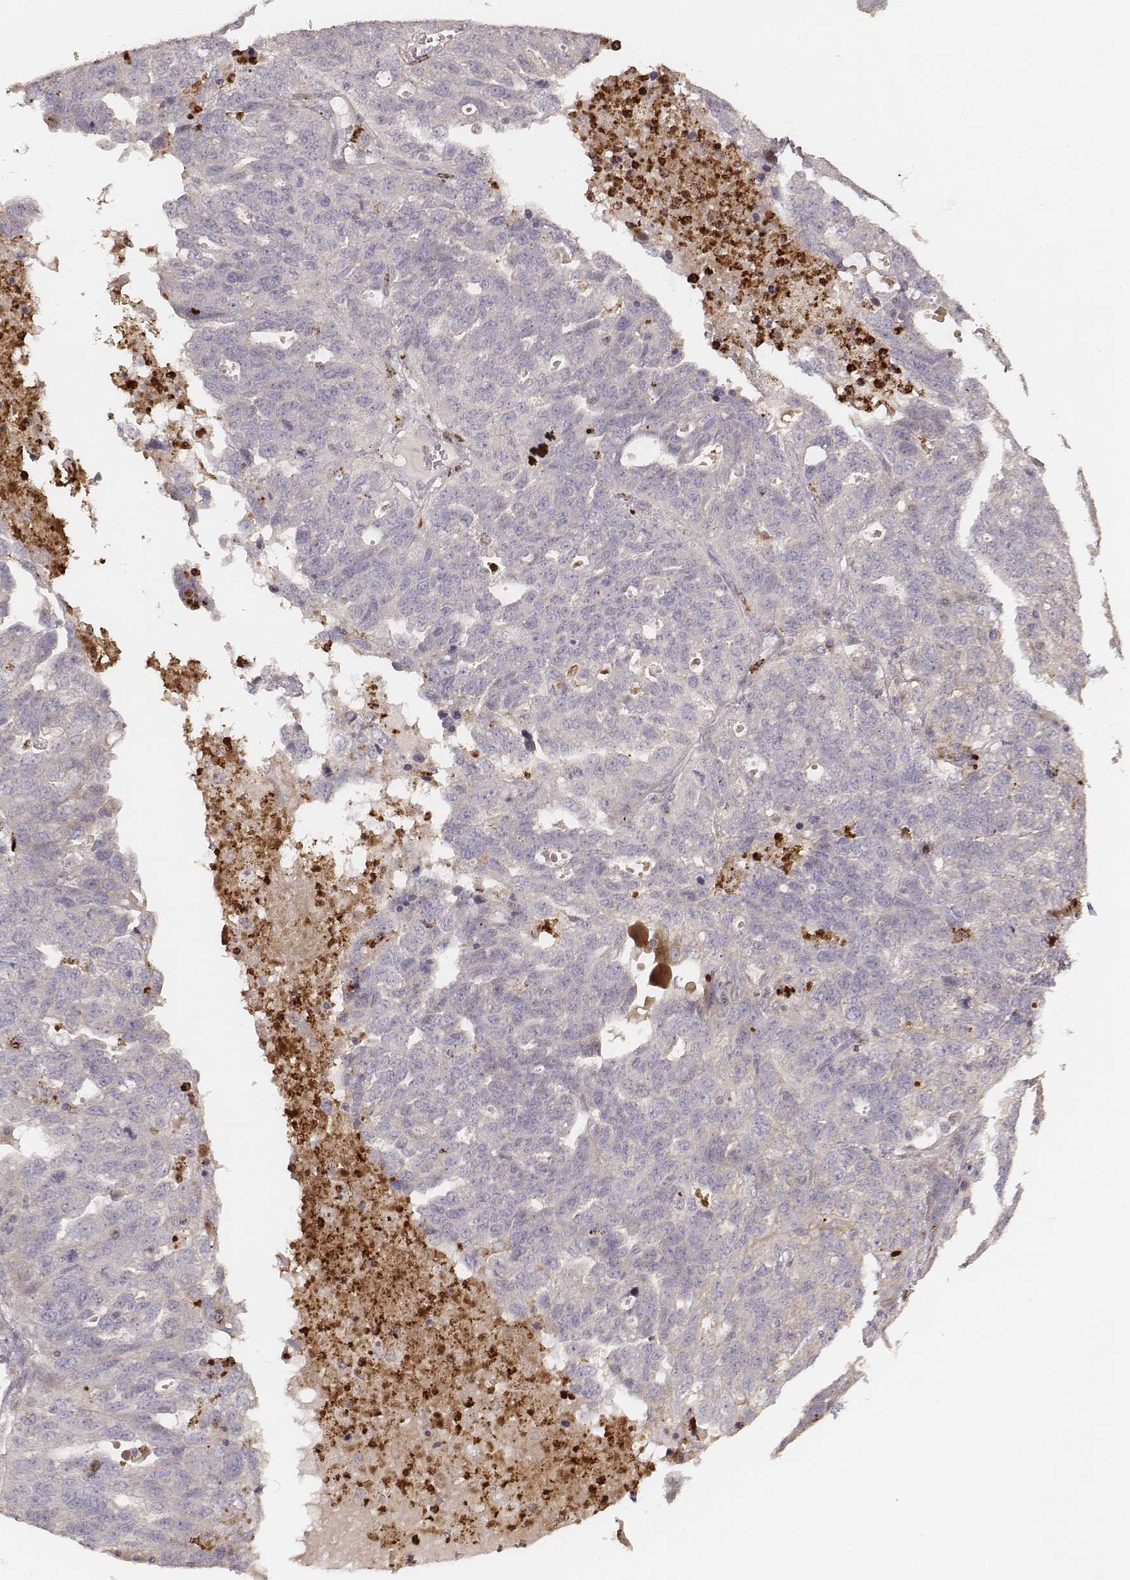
{"staining": {"intensity": "negative", "quantity": "none", "location": "none"}, "tissue": "ovarian cancer", "cell_type": "Tumor cells", "image_type": "cancer", "snomed": [{"axis": "morphology", "description": "Cystadenocarcinoma, serous, NOS"}, {"axis": "topography", "description": "Ovary"}], "caption": "This is an immunohistochemistry histopathology image of ovarian cancer (serous cystadenocarcinoma). There is no expression in tumor cells.", "gene": "ABCA7", "patient": {"sex": "female", "age": 71}}